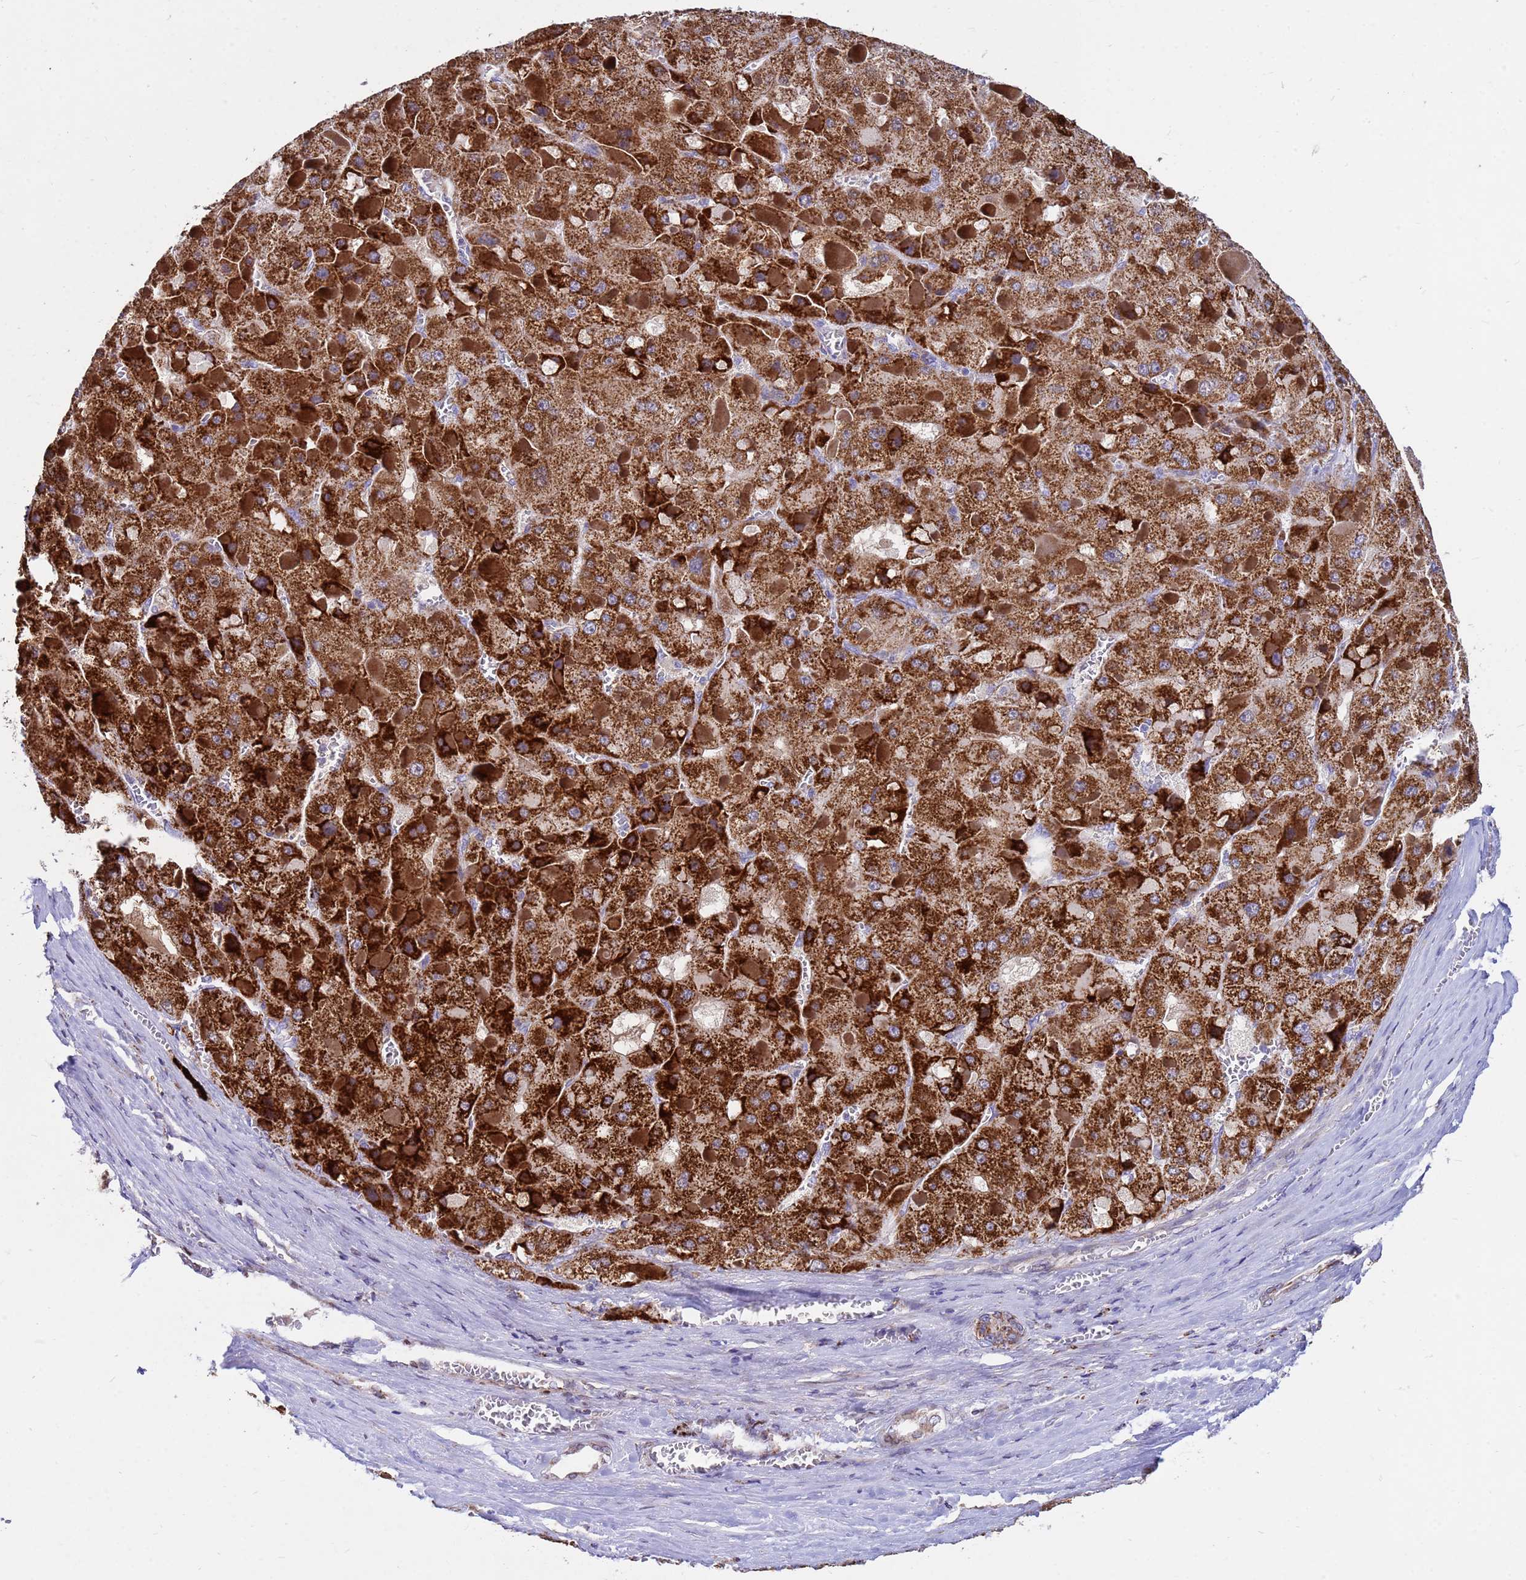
{"staining": {"intensity": "strong", "quantity": ">75%", "location": "cytoplasmic/membranous"}, "tissue": "liver cancer", "cell_type": "Tumor cells", "image_type": "cancer", "snomed": [{"axis": "morphology", "description": "Carcinoma, Hepatocellular, NOS"}, {"axis": "topography", "description": "Liver"}], "caption": "Human liver hepatocellular carcinoma stained for a protein (brown) exhibits strong cytoplasmic/membranous positive staining in approximately >75% of tumor cells.", "gene": "TUBGCP3", "patient": {"sex": "female", "age": 73}}